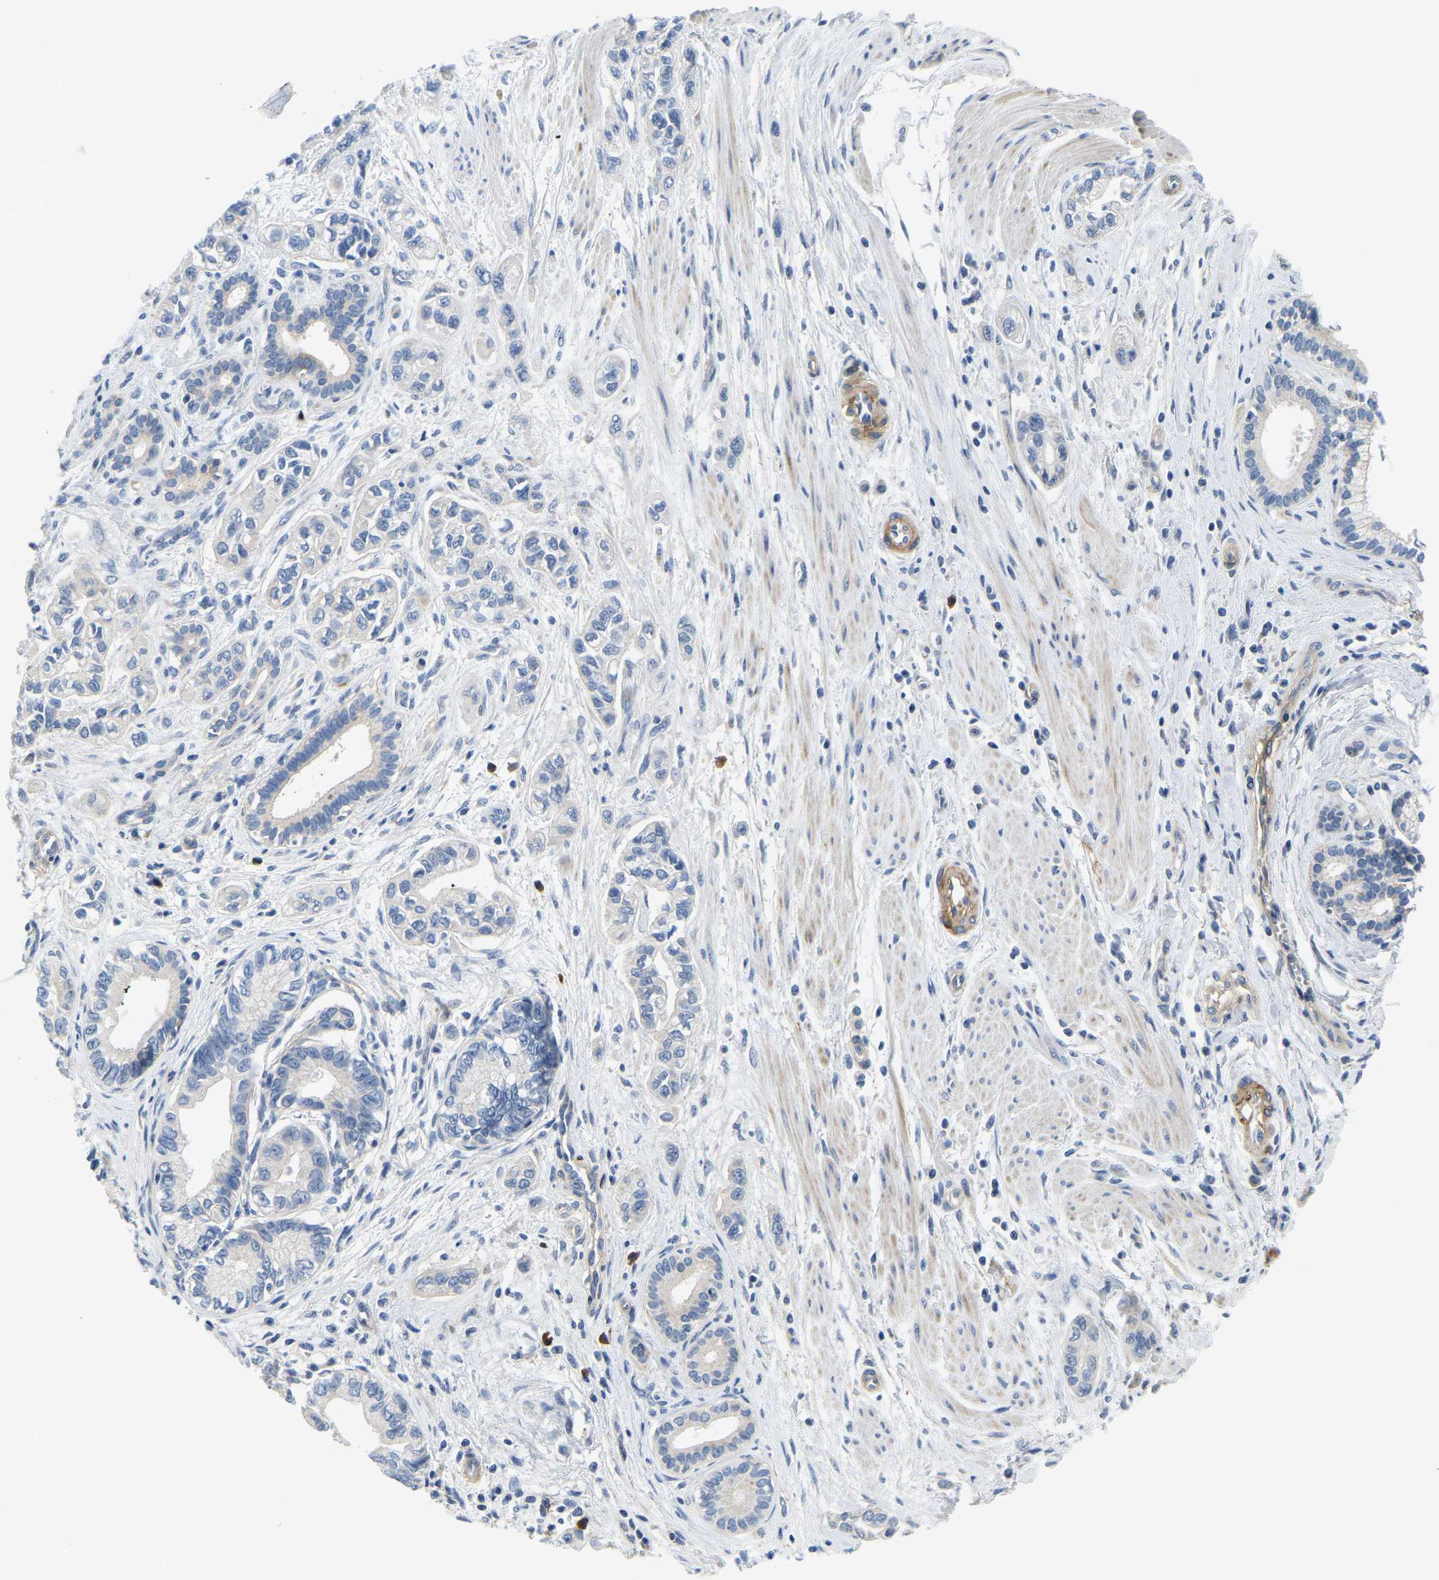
{"staining": {"intensity": "negative", "quantity": "none", "location": "none"}, "tissue": "pancreatic cancer", "cell_type": "Tumor cells", "image_type": "cancer", "snomed": [{"axis": "morphology", "description": "Adenocarcinoma, NOS"}, {"axis": "topography", "description": "Pancreas"}], "caption": "A high-resolution histopathology image shows immunohistochemistry staining of pancreatic cancer, which shows no significant expression in tumor cells. Brightfield microscopy of immunohistochemistry stained with DAB (brown) and hematoxylin (blue), captured at high magnification.", "gene": "LIAS", "patient": {"sex": "male", "age": 74}}